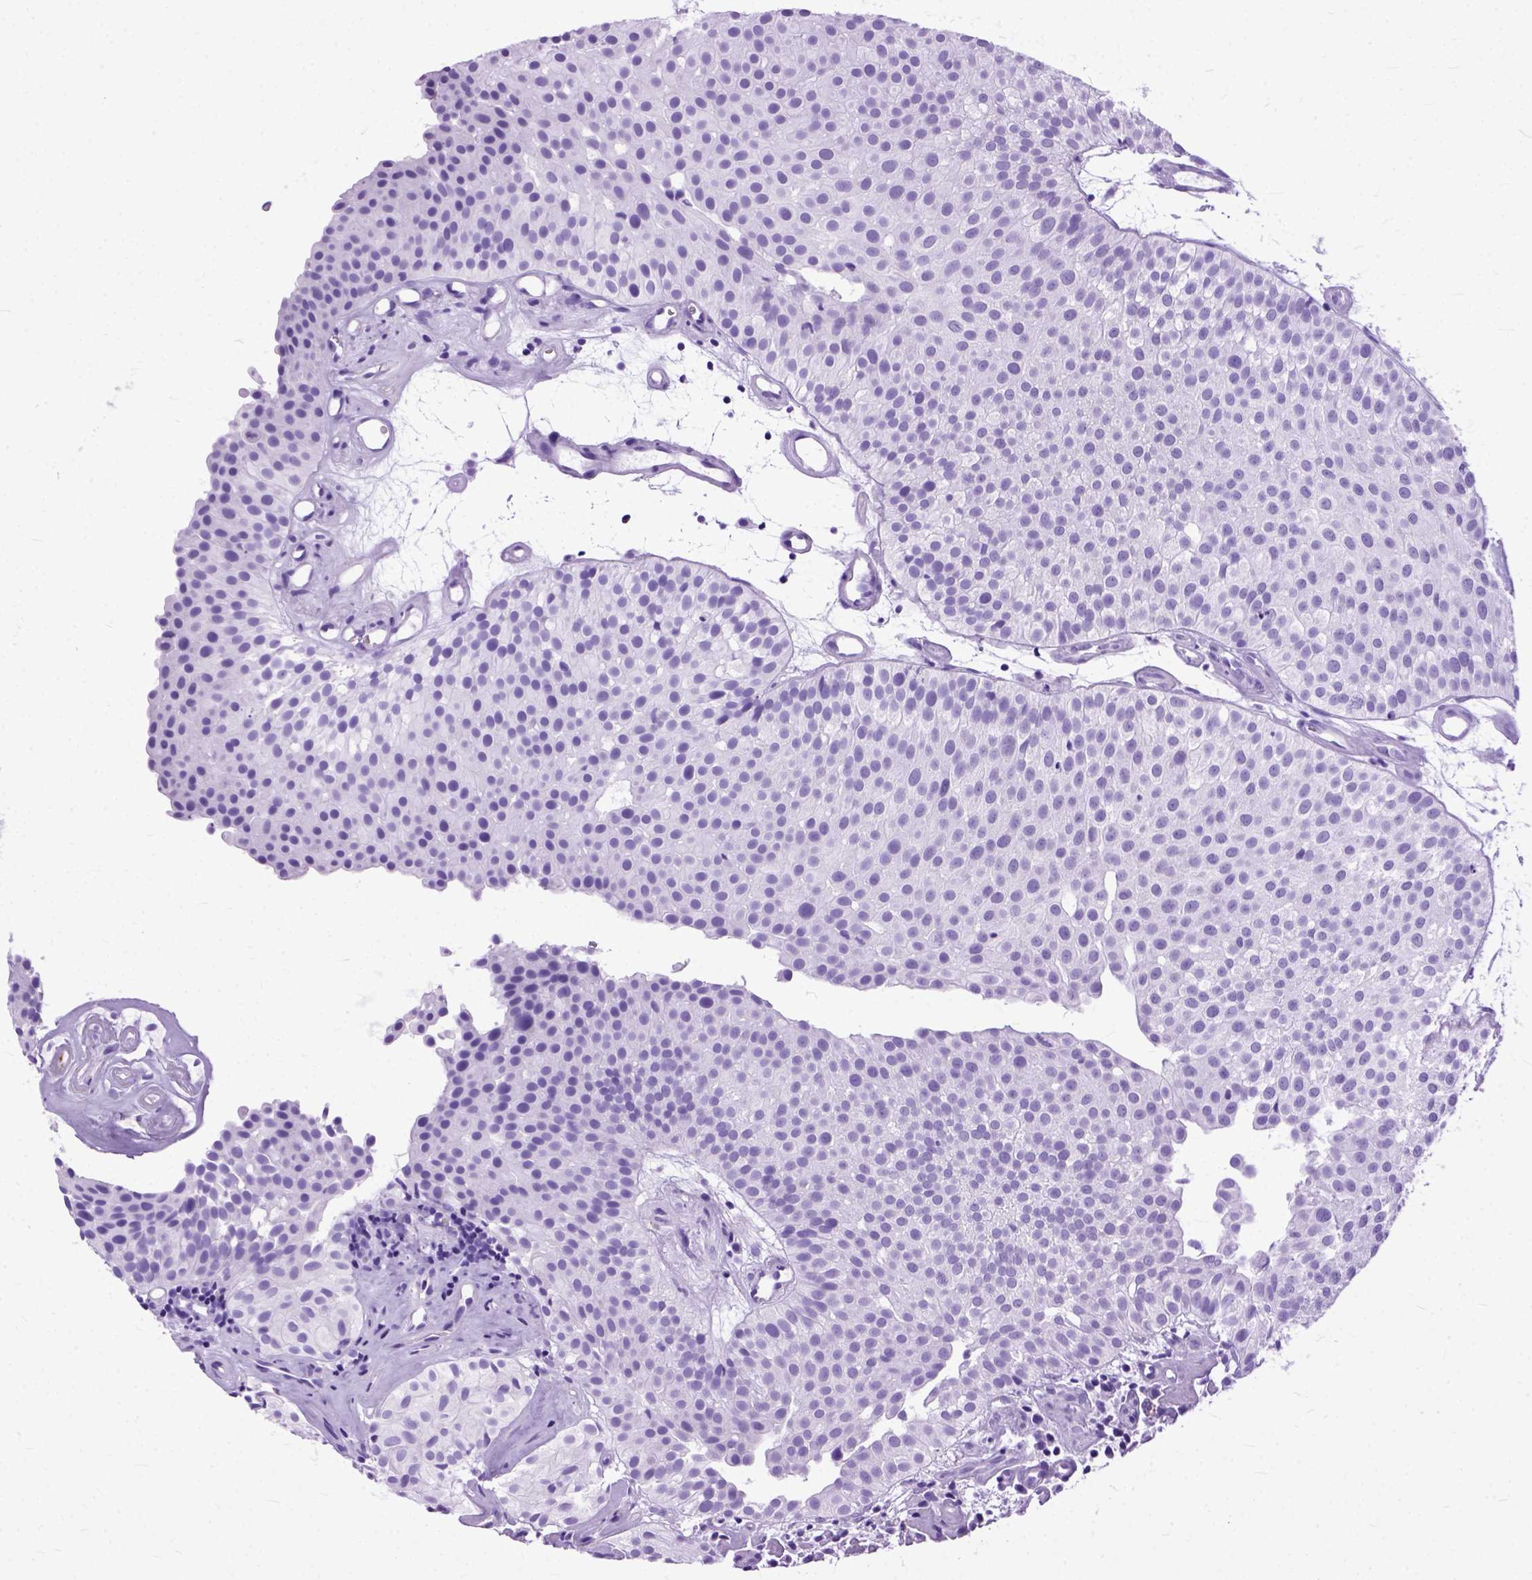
{"staining": {"intensity": "negative", "quantity": "none", "location": "none"}, "tissue": "urothelial cancer", "cell_type": "Tumor cells", "image_type": "cancer", "snomed": [{"axis": "morphology", "description": "Urothelial carcinoma, Low grade"}, {"axis": "topography", "description": "Urinary bladder"}], "caption": "The image demonstrates no staining of tumor cells in urothelial cancer.", "gene": "GNGT1", "patient": {"sex": "female", "age": 87}}